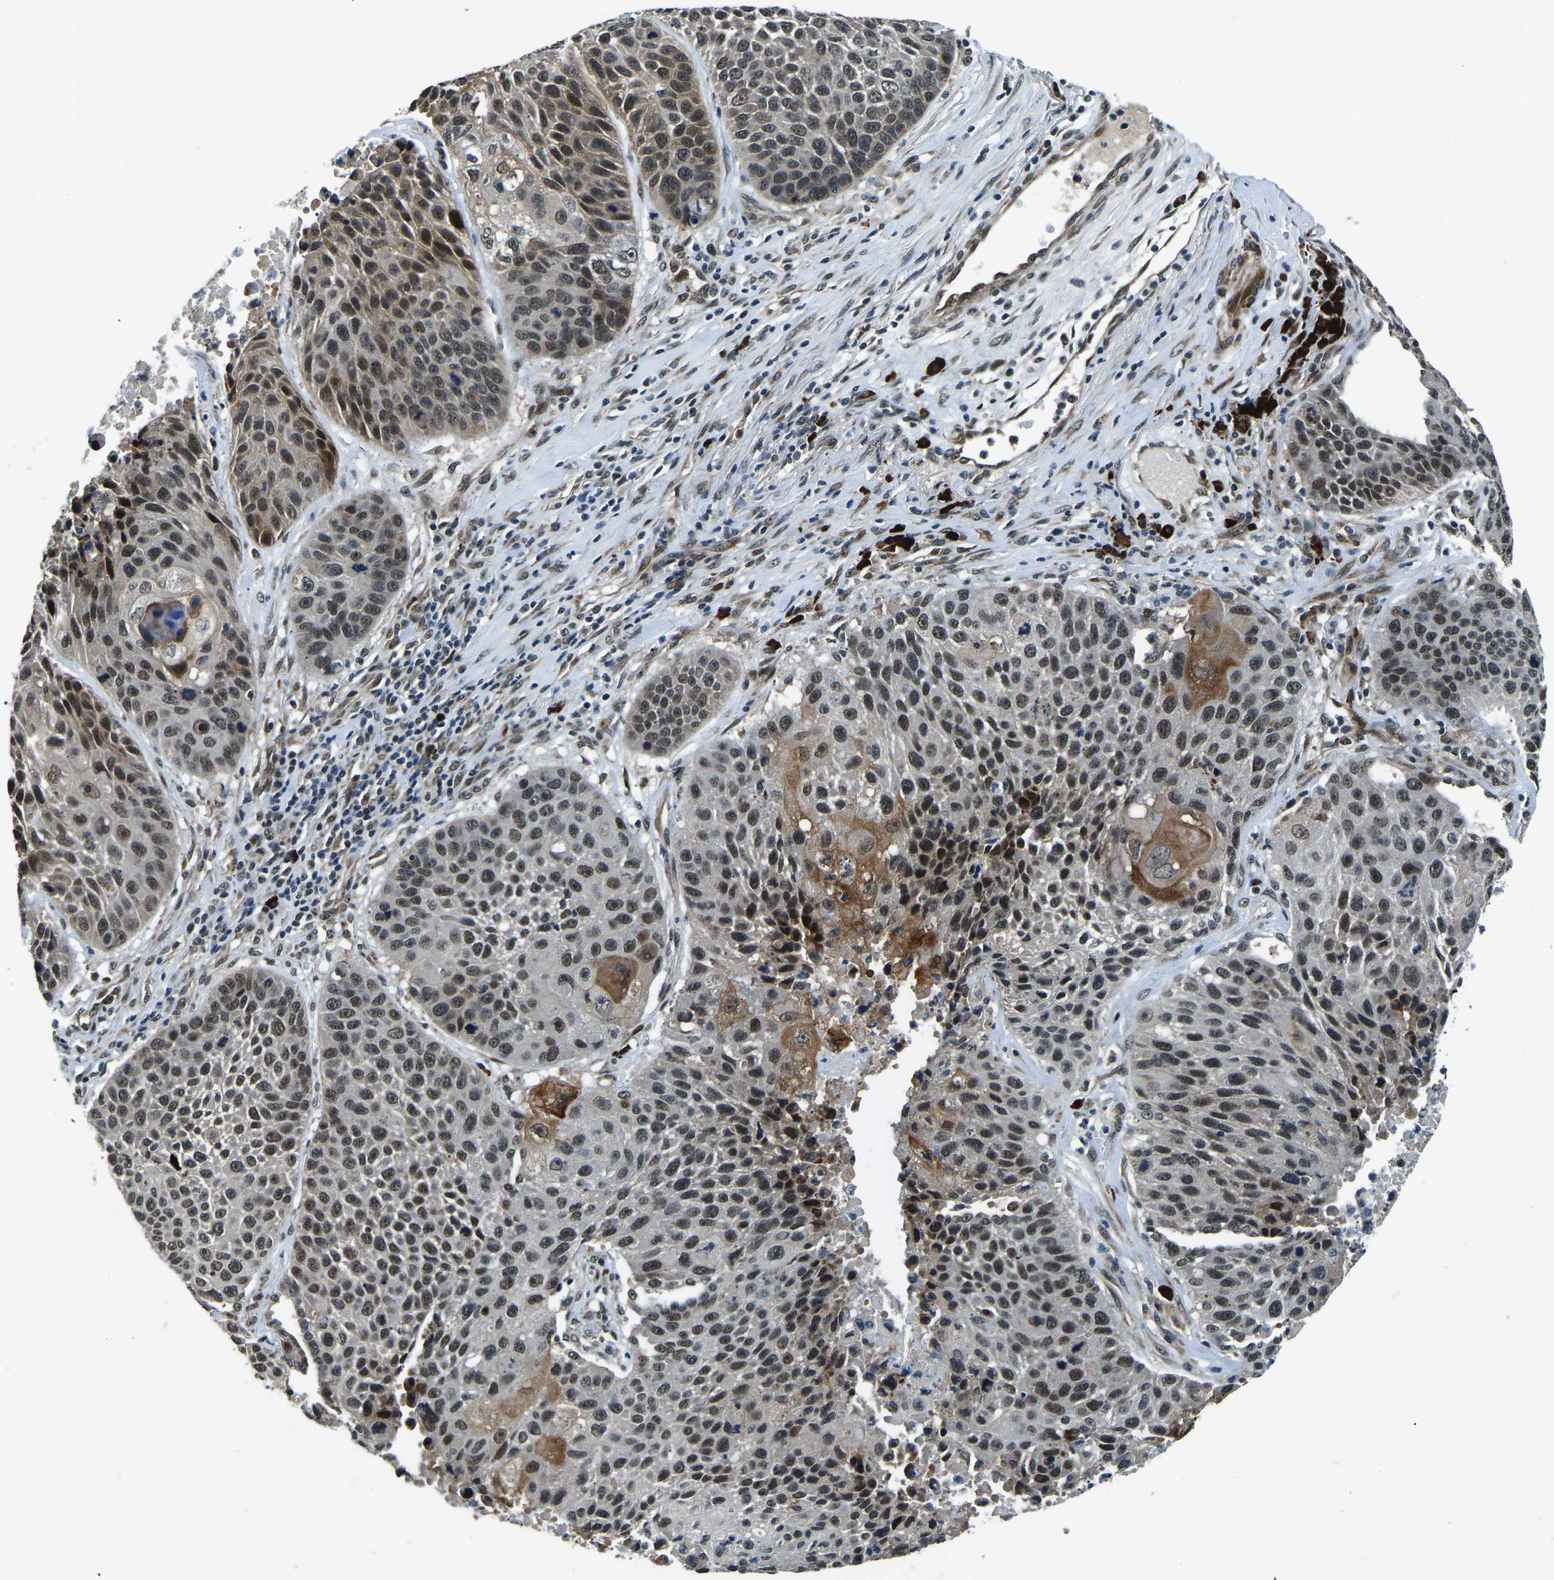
{"staining": {"intensity": "moderate", "quantity": ">75%", "location": "nuclear"}, "tissue": "lung cancer", "cell_type": "Tumor cells", "image_type": "cancer", "snomed": [{"axis": "morphology", "description": "Squamous cell carcinoma, NOS"}, {"axis": "topography", "description": "Lung"}], "caption": "An image of squamous cell carcinoma (lung) stained for a protein displays moderate nuclear brown staining in tumor cells.", "gene": "ING2", "patient": {"sex": "male", "age": 61}}